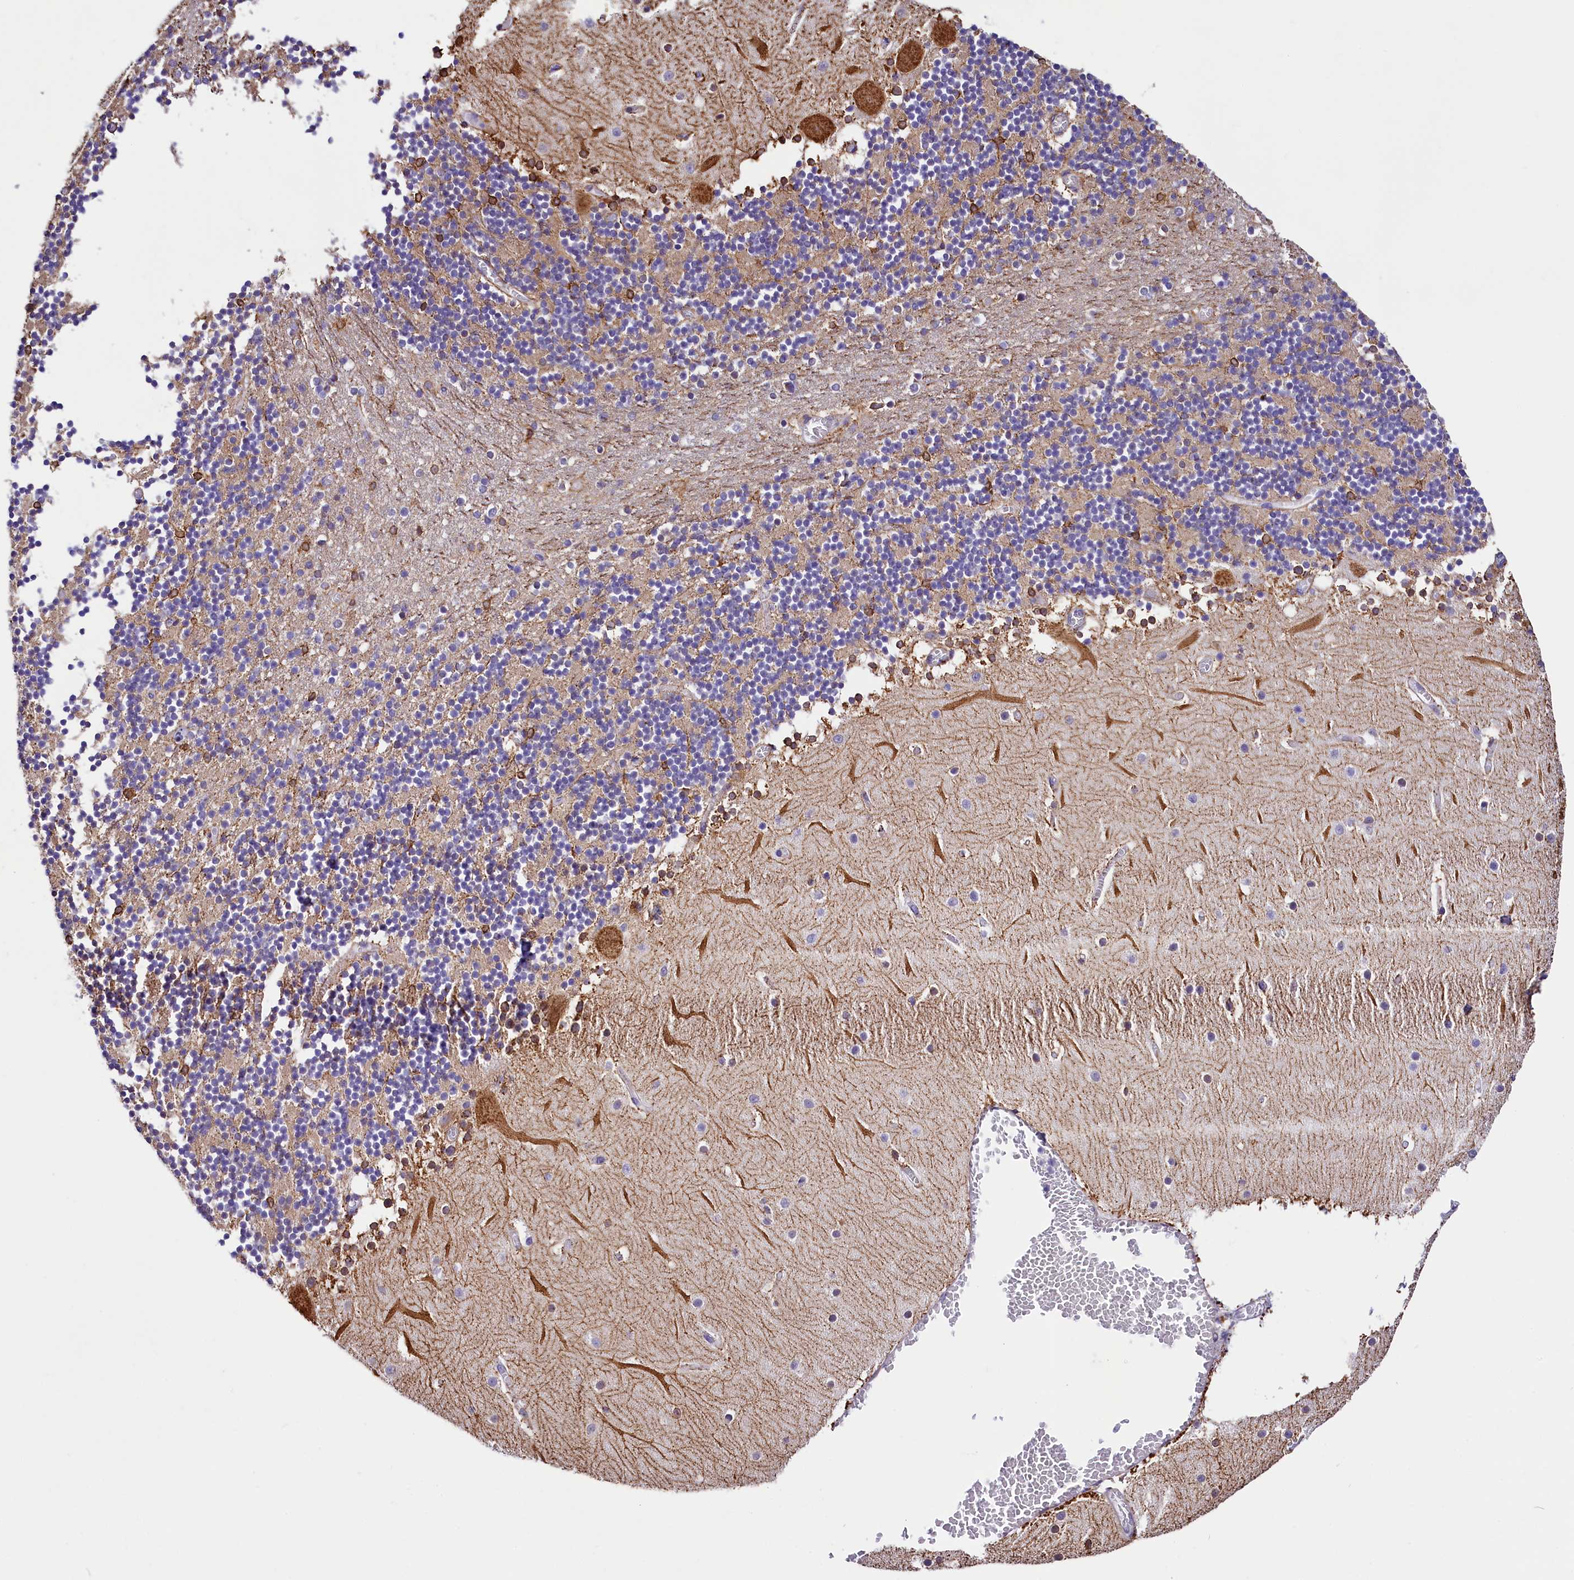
{"staining": {"intensity": "weak", "quantity": "25%-75%", "location": "cytoplasmic/membranous"}, "tissue": "cerebellum", "cell_type": "Cells in granular layer", "image_type": "normal", "snomed": [{"axis": "morphology", "description": "Normal tissue, NOS"}, {"axis": "topography", "description": "Cerebellum"}], "caption": "About 25%-75% of cells in granular layer in unremarkable human cerebellum display weak cytoplasmic/membranous protein expression as visualized by brown immunohistochemical staining.", "gene": "ITGA1", "patient": {"sex": "female", "age": 28}}